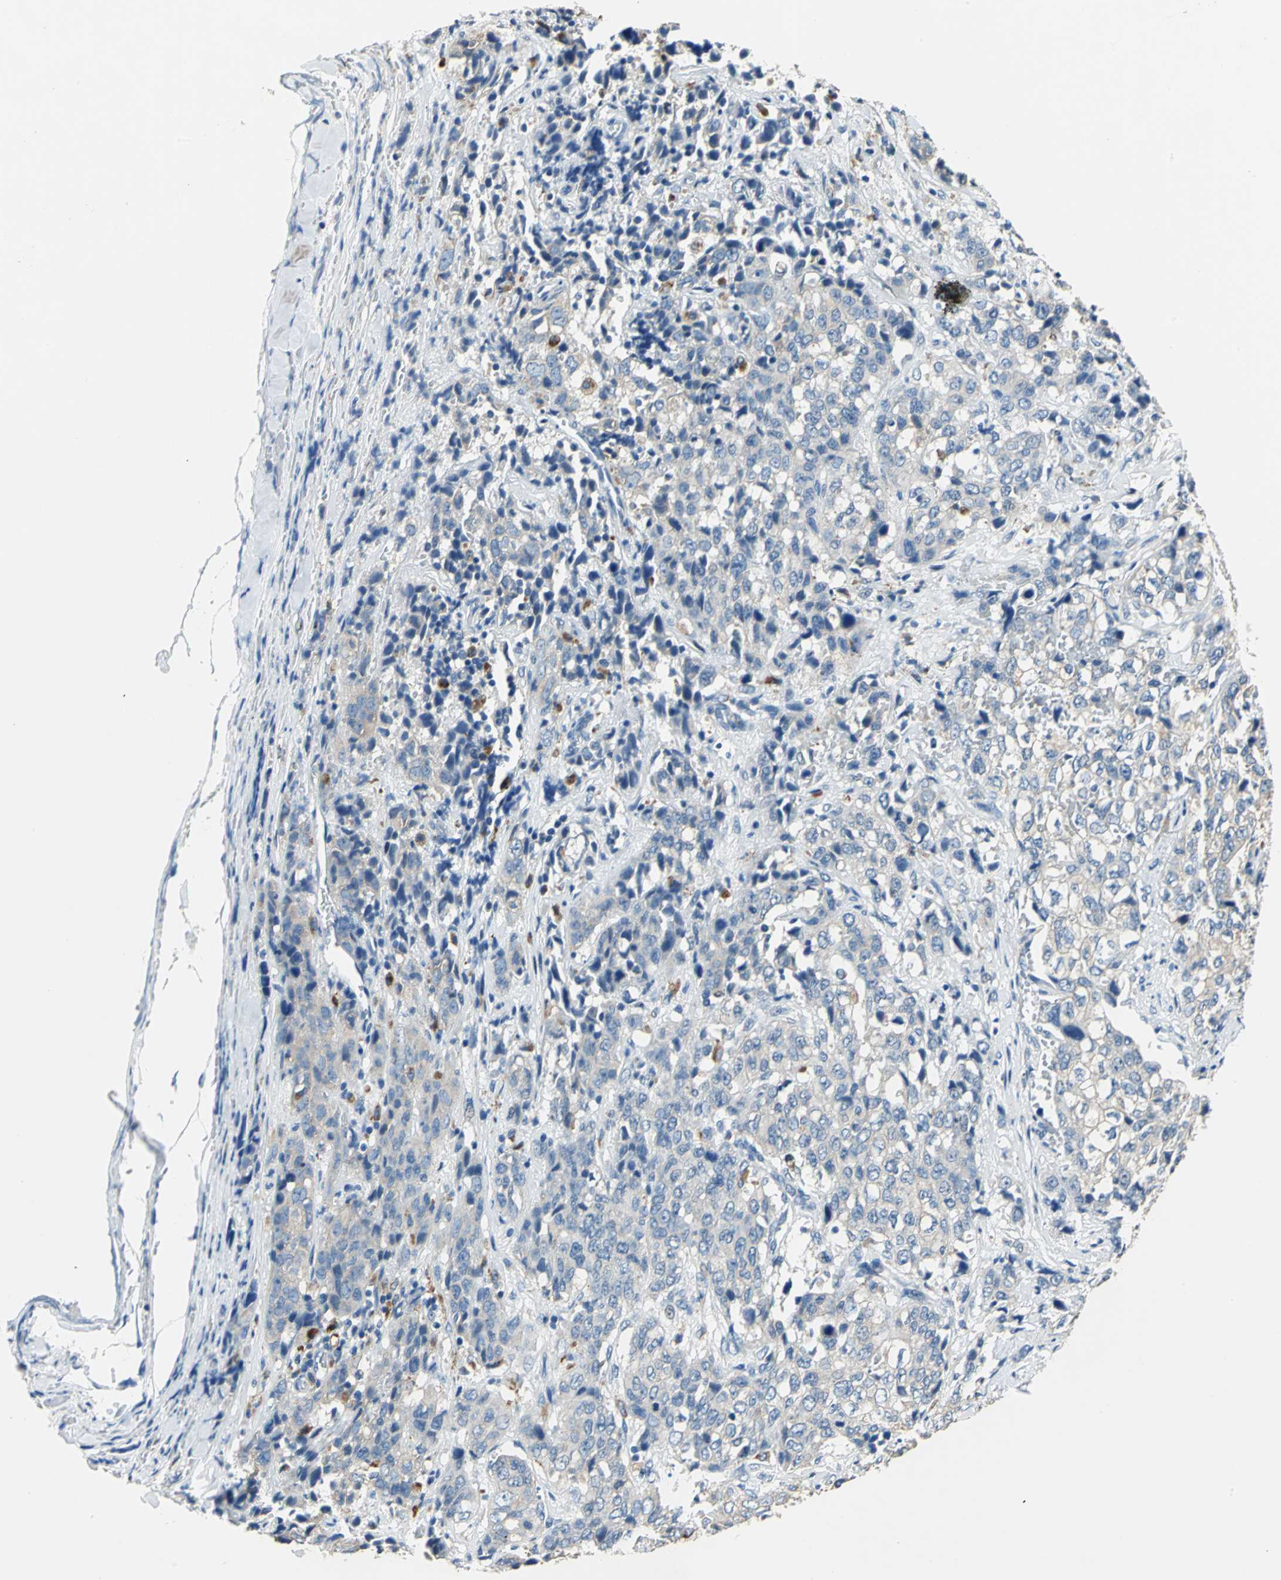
{"staining": {"intensity": "weak", "quantity": ">75%", "location": "cytoplasmic/membranous"}, "tissue": "stomach cancer", "cell_type": "Tumor cells", "image_type": "cancer", "snomed": [{"axis": "morphology", "description": "Adenocarcinoma, NOS"}, {"axis": "topography", "description": "Stomach"}], "caption": "An IHC photomicrograph of neoplastic tissue is shown. Protein staining in brown labels weak cytoplasmic/membranous positivity in stomach adenocarcinoma within tumor cells. The staining was performed using DAB (3,3'-diaminobenzidine), with brown indicating positive protein expression. Nuclei are stained blue with hematoxylin.", "gene": "RASD2", "patient": {"sex": "male", "age": 48}}